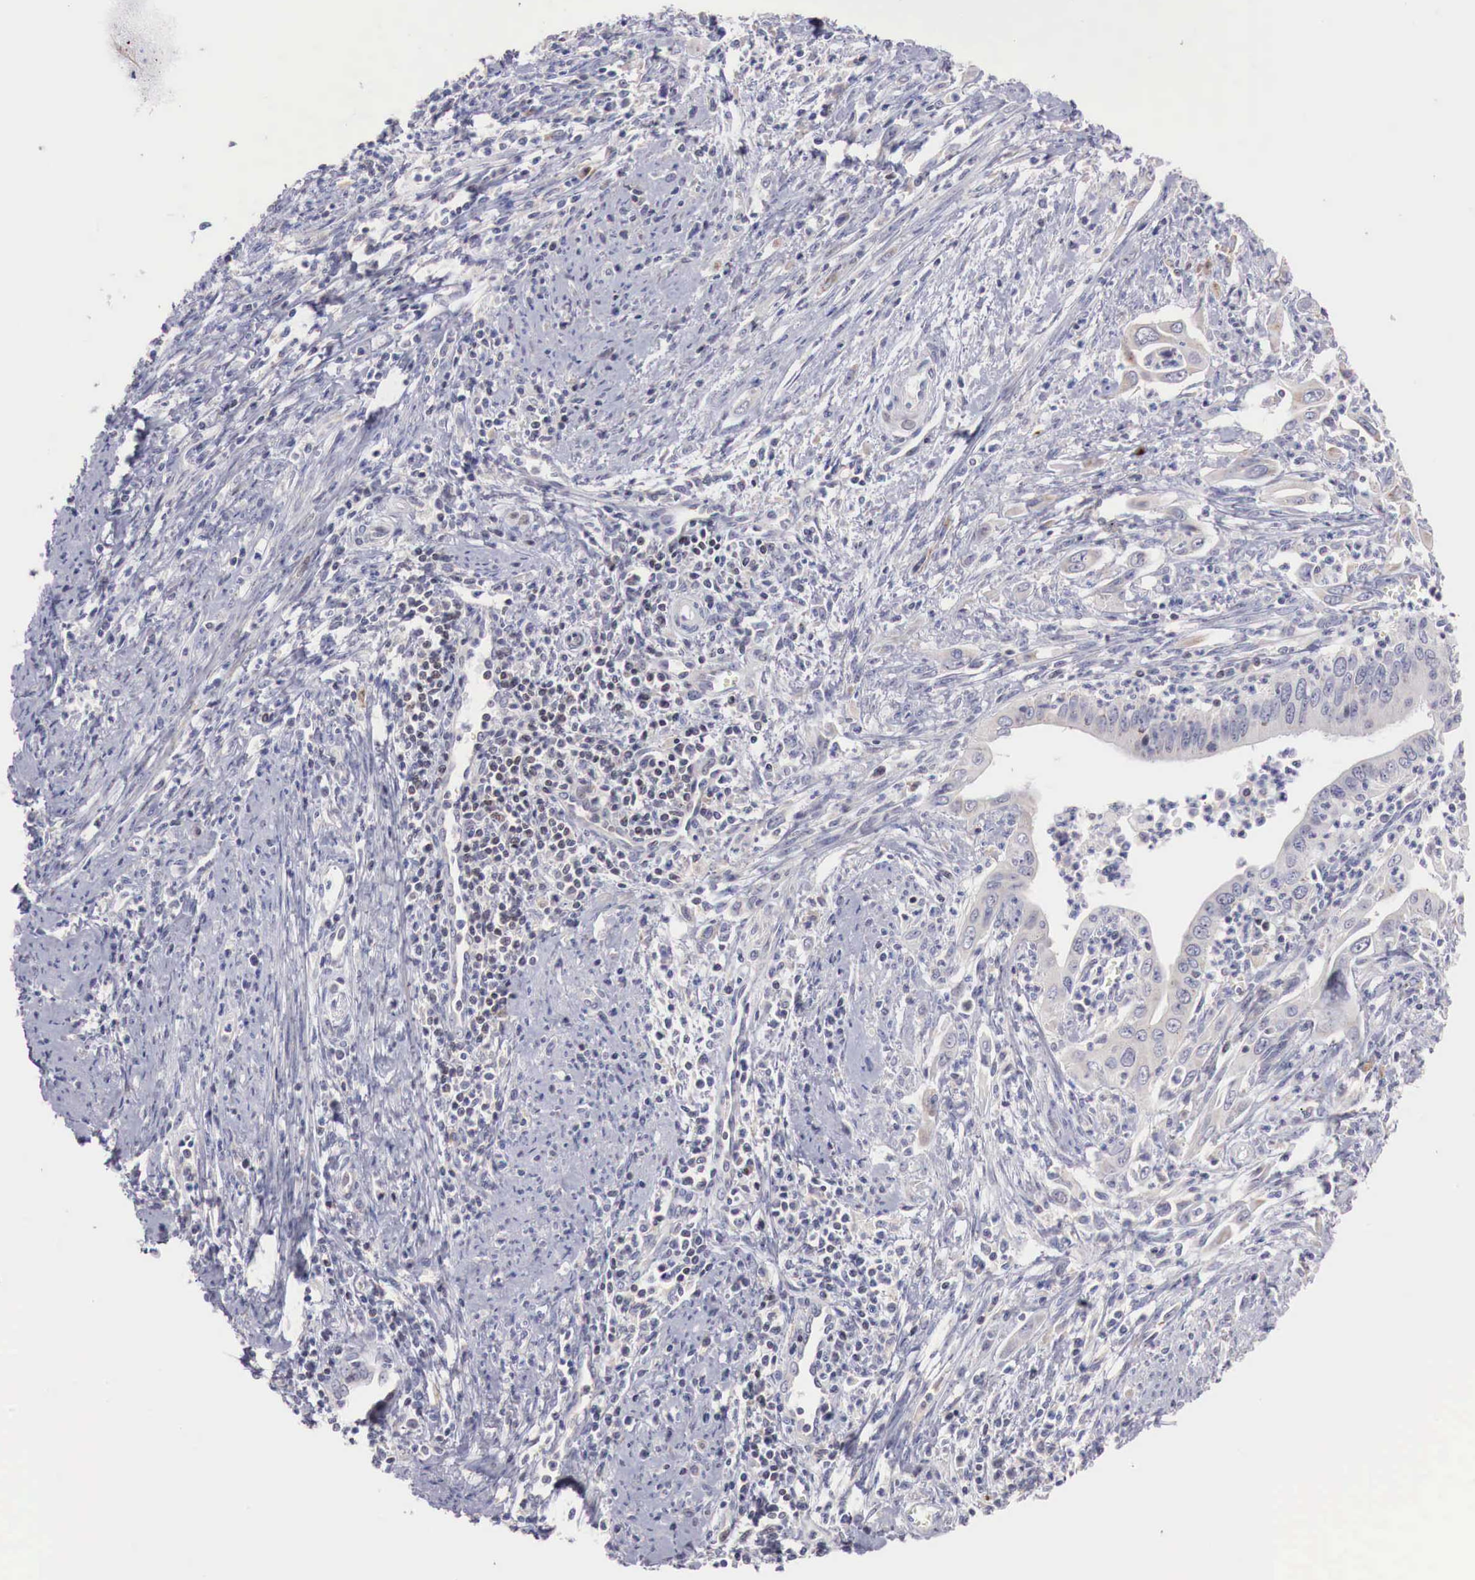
{"staining": {"intensity": "negative", "quantity": "none", "location": "none"}, "tissue": "cervical cancer", "cell_type": "Tumor cells", "image_type": "cancer", "snomed": [{"axis": "morphology", "description": "Normal tissue, NOS"}, {"axis": "morphology", "description": "Adenocarcinoma, NOS"}, {"axis": "topography", "description": "Cervix"}], "caption": "Protein analysis of cervical cancer displays no significant positivity in tumor cells. (DAB (3,3'-diaminobenzidine) IHC with hematoxylin counter stain).", "gene": "CLCN5", "patient": {"sex": "female", "age": 34}}